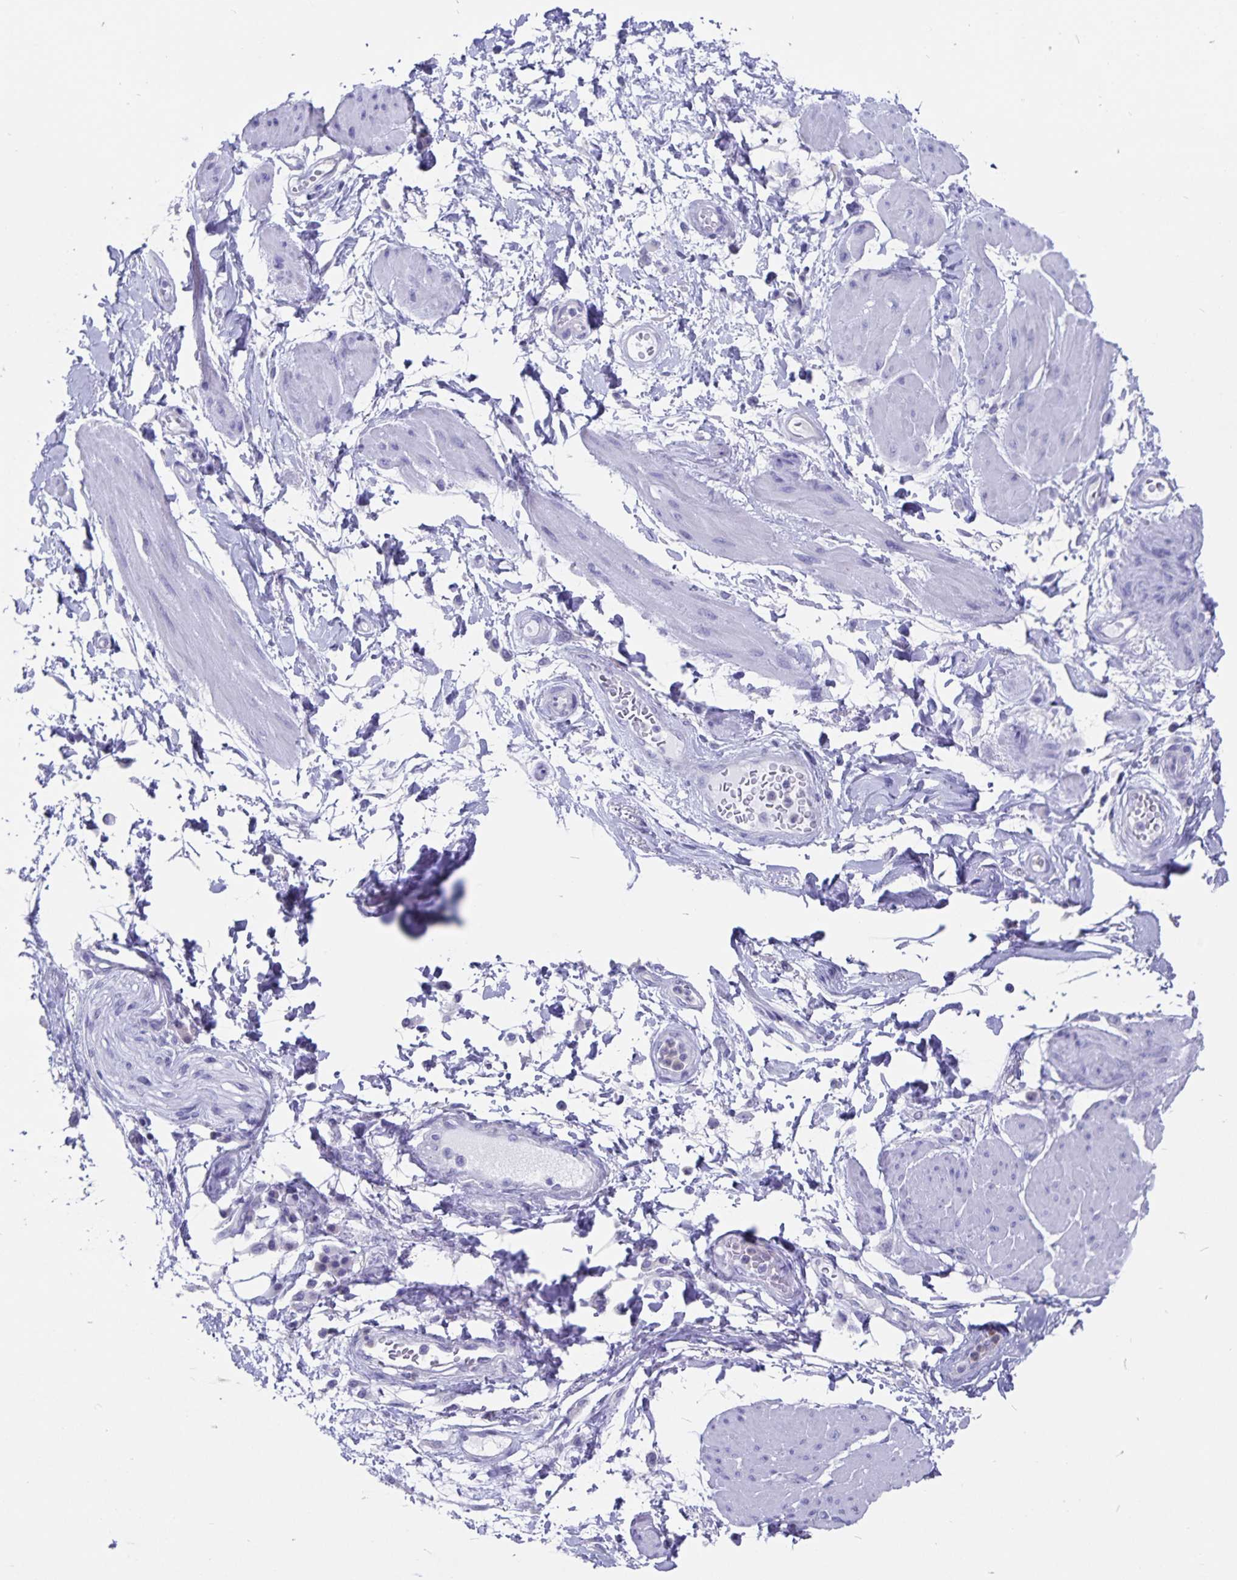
{"staining": {"intensity": "negative", "quantity": "none", "location": "none"}, "tissue": "adipose tissue", "cell_type": "Adipocytes", "image_type": "normal", "snomed": [{"axis": "morphology", "description": "Normal tissue, NOS"}, {"axis": "topography", "description": "Urinary bladder"}, {"axis": "topography", "description": "Peripheral nerve tissue"}], "caption": "A high-resolution histopathology image shows IHC staining of normal adipose tissue, which reveals no significant positivity in adipocytes.", "gene": "SNTN", "patient": {"sex": "female", "age": 60}}